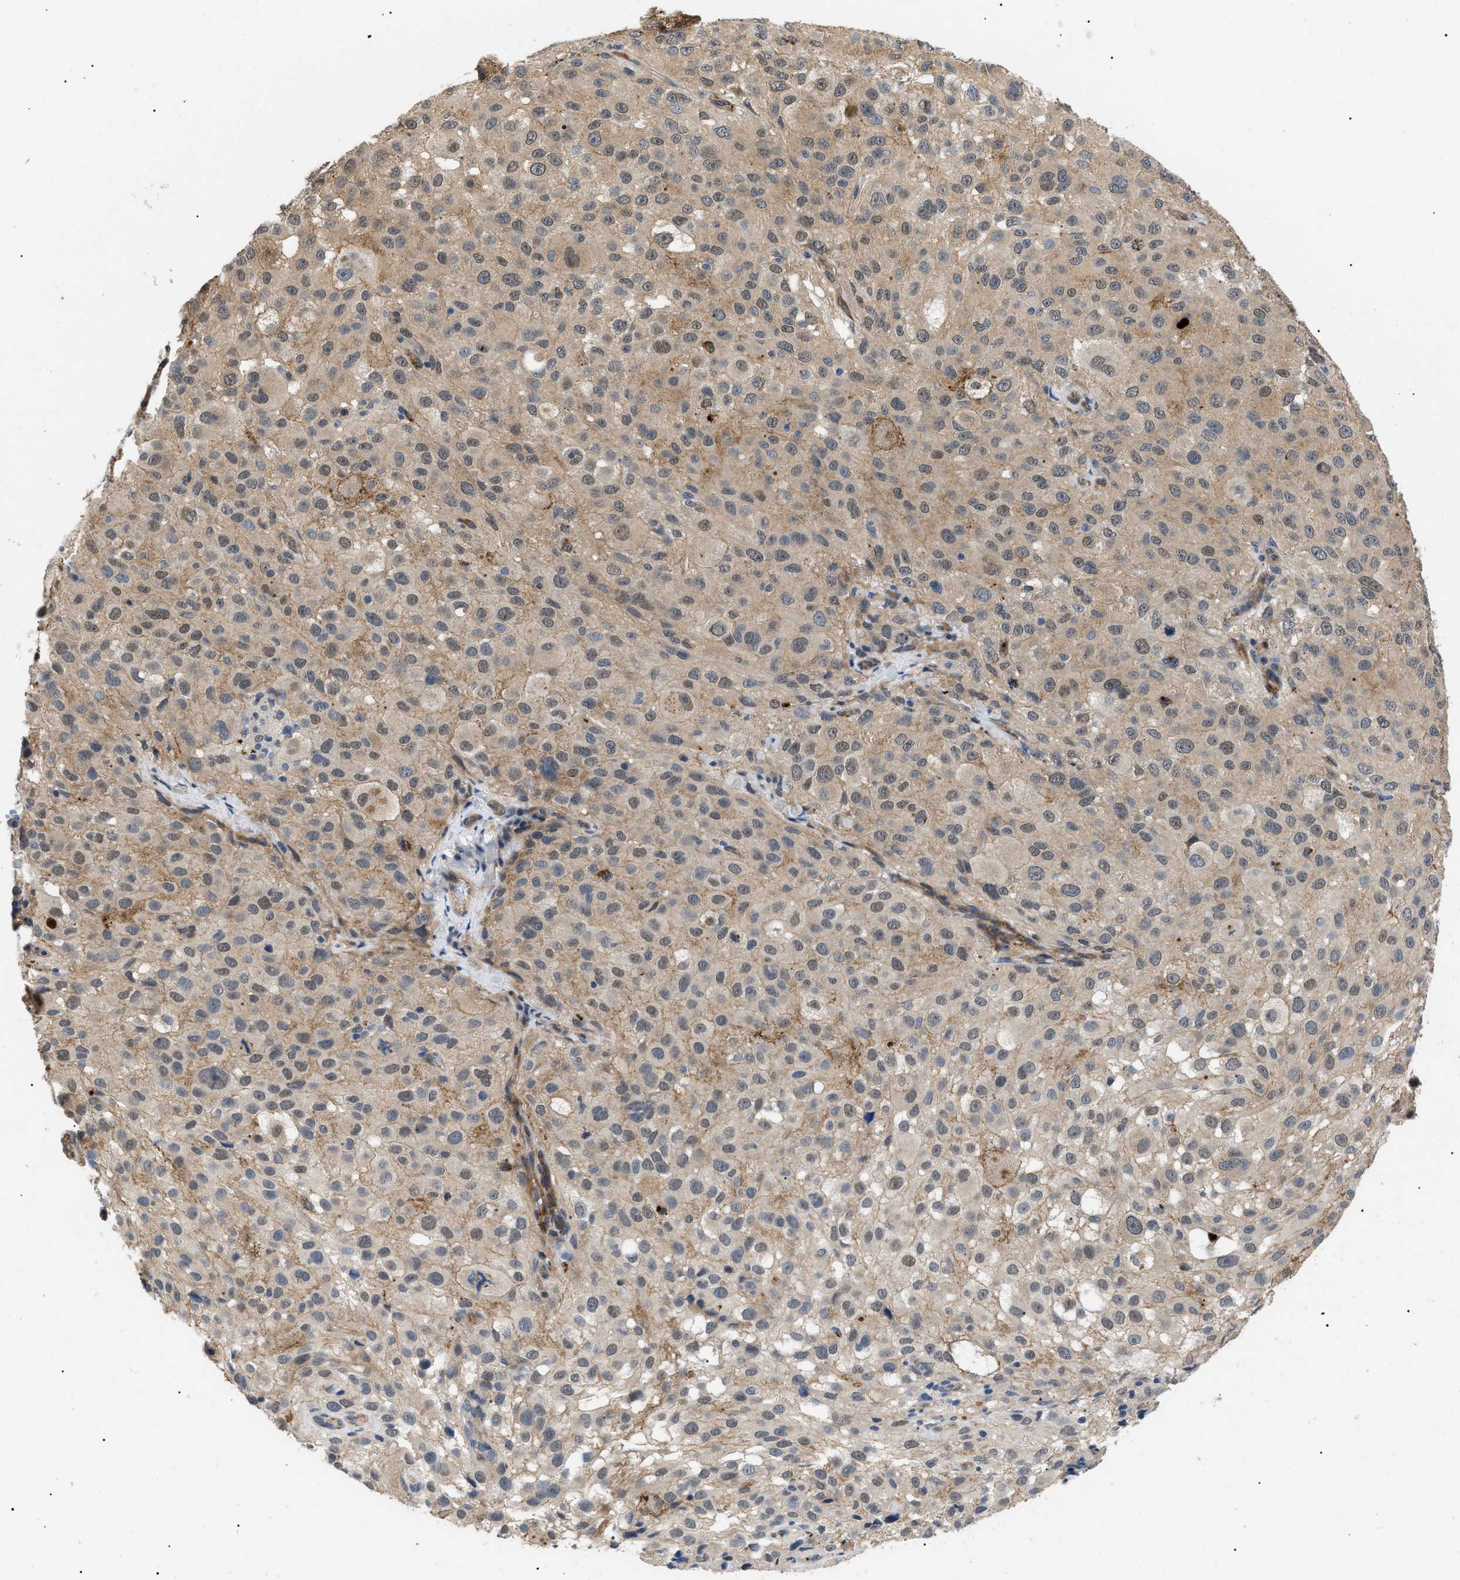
{"staining": {"intensity": "weak", "quantity": "25%-75%", "location": "cytoplasmic/membranous,nuclear"}, "tissue": "melanoma", "cell_type": "Tumor cells", "image_type": "cancer", "snomed": [{"axis": "morphology", "description": "Necrosis, NOS"}, {"axis": "morphology", "description": "Malignant melanoma, NOS"}, {"axis": "topography", "description": "Skin"}], "caption": "The photomicrograph displays immunohistochemical staining of melanoma. There is weak cytoplasmic/membranous and nuclear expression is present in approximately 25%-75% of tumor cells.", "gene": "CRCP", "patient": {"sex": "female", "age": 87}}